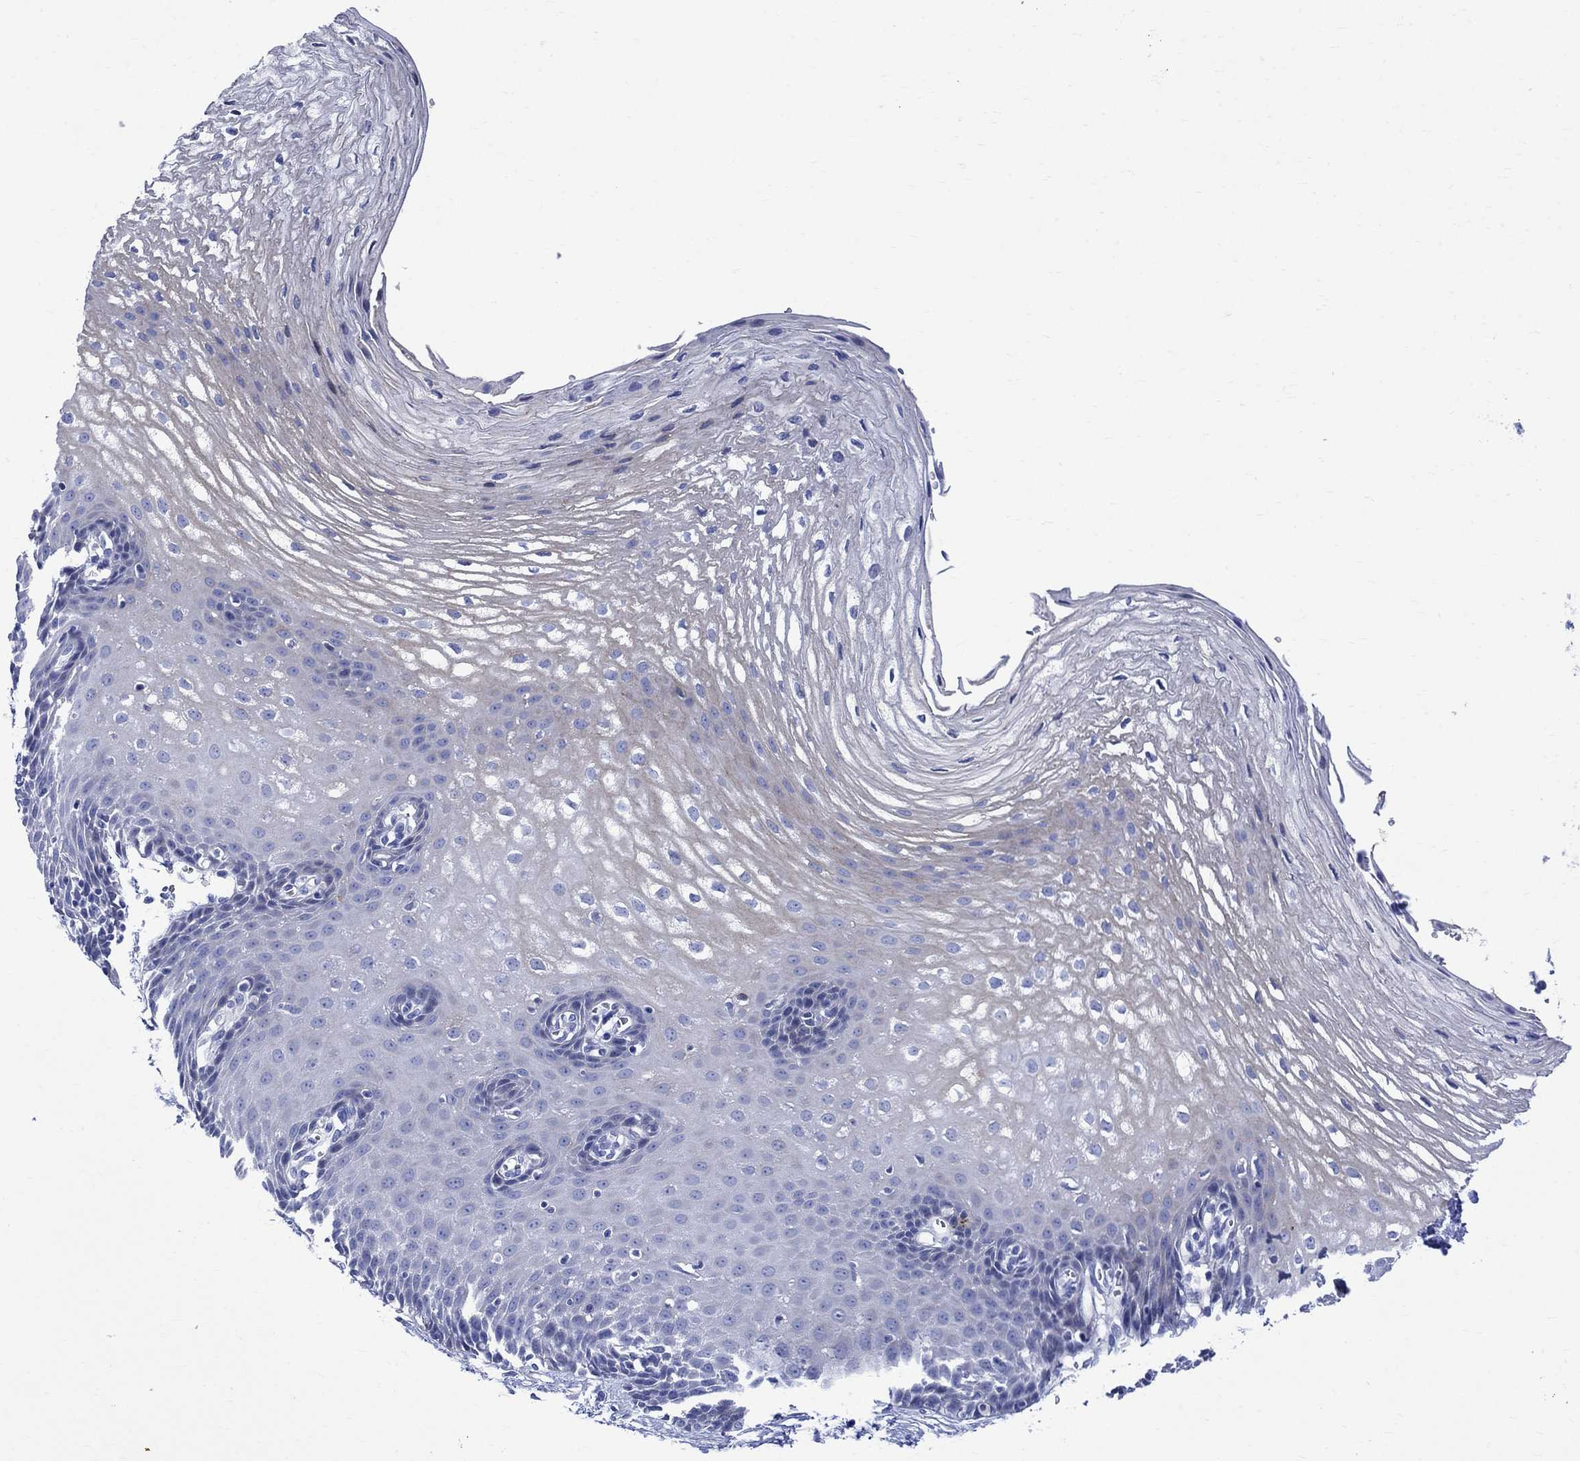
{"staining": {"intensity": "negative", "quantity": "none", "location": "none"}, "tissue": "esophagus", "cell_type": "Squamous epithelial cells", "image_type": "normal", "snomed": [{"axis": "morphology", "description": "Normal tissue, NOS"}, {"axis": "topography", "description": "Esophagus"}], "caption": "Immunohistochemistry micrograph of benign esophagus: esophagus stained with DAB (3,3'-diaminobenzidine) reveals no significant protein positivity in squamous epithelial cells. (DAB (3,3'-diaminobenzidine) immunohistochemistry (IHC) with hematoxylin counter stain).", "gene": "PARVB", "patient": {"sex": "male", "age": 72}}